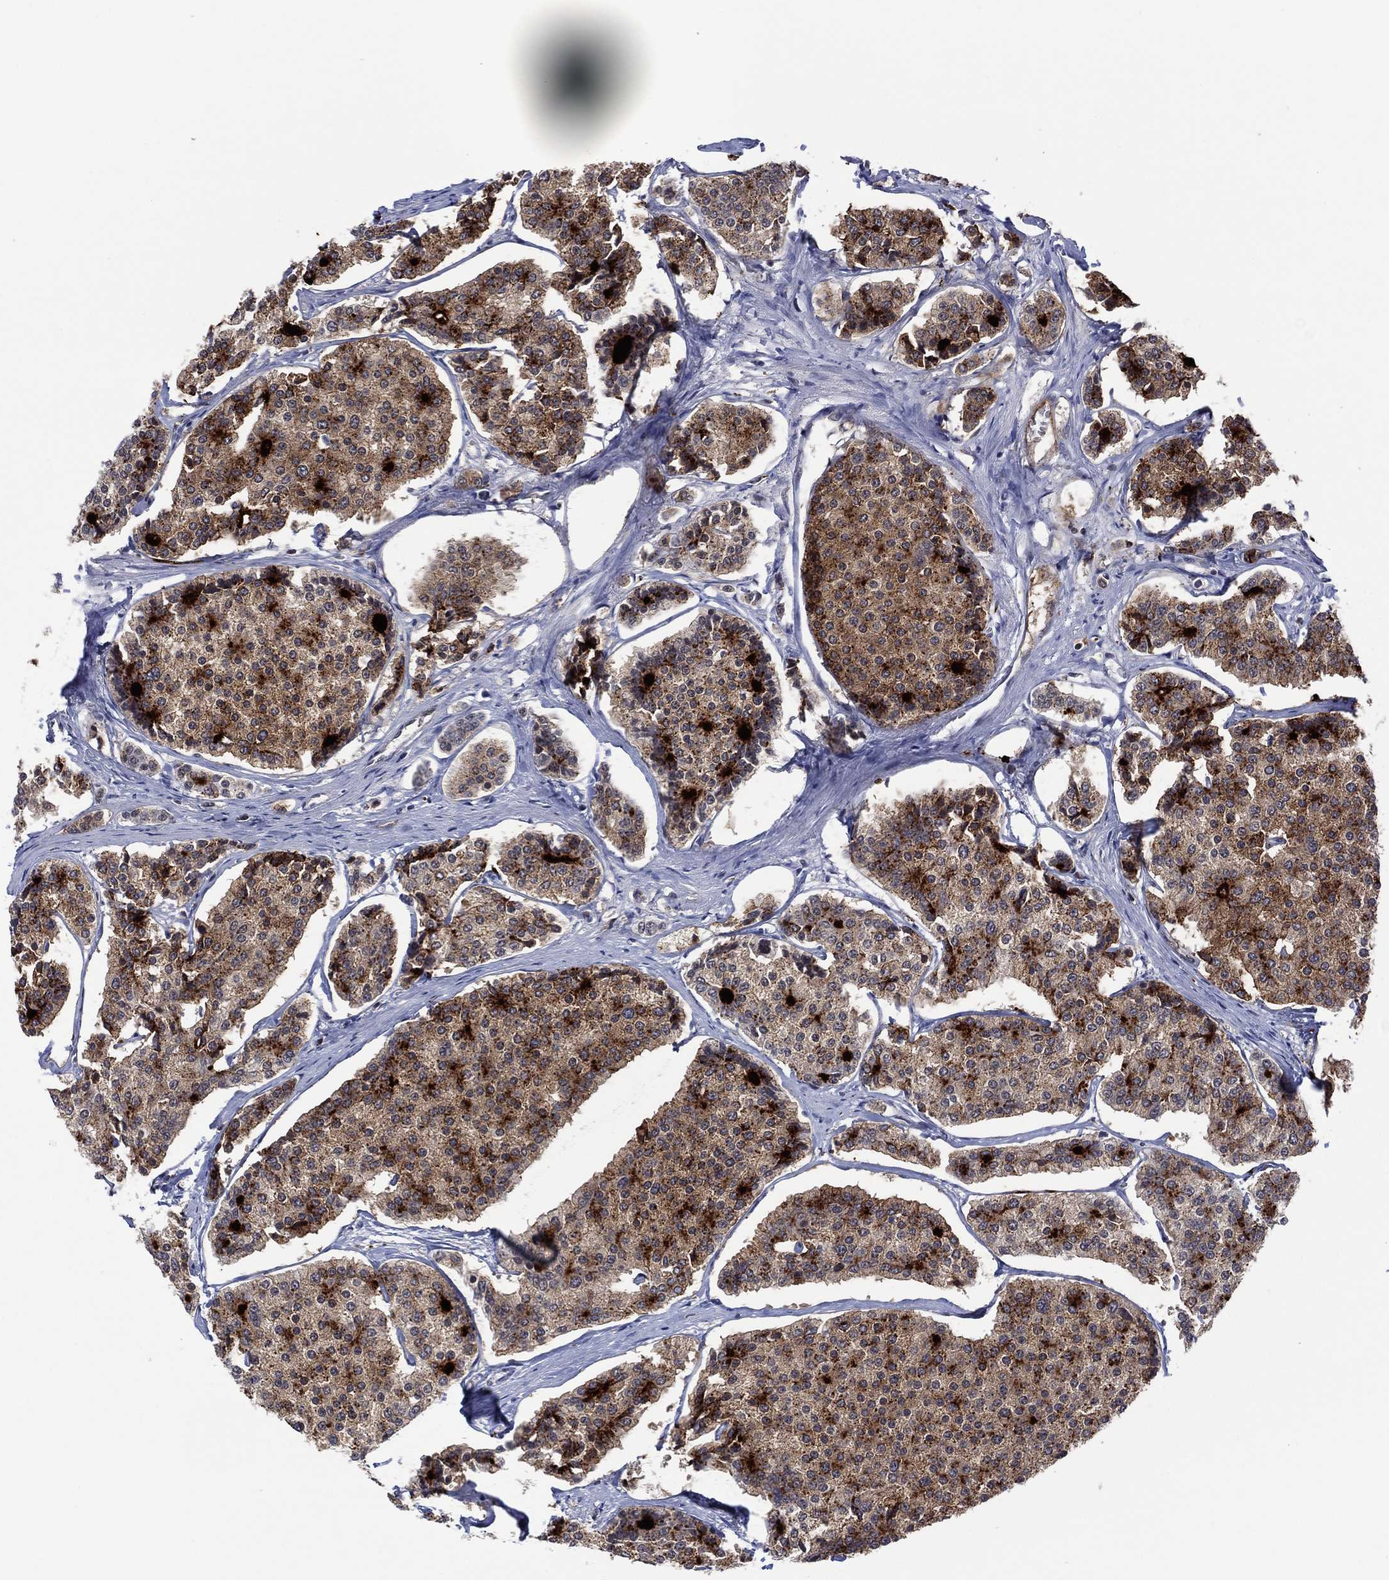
{"staining": {"intensity": "moderate", "quantity": "25%-75%", "location": "cytoplasmic/membranous"}, "tissue": "carcinoid", "cell_type": "Tumor cells", "image_type": "cancer", "snomed": [{"axis": "morphology", "description": "Carcinoid, malignant, NOS"}, {"axis": "topography", "description": "Small intestine"}], "caption": "Immunohistochemistry of malignant carcinoid exhibits medium levels of moderate cytoplasmic/membranous expression in approximately 25%-75% of tumor cells. (IHC, brightfield microscopy, high magnification).", "gene": "DPP4", "patient": {"sex": "female", "age": 65}}